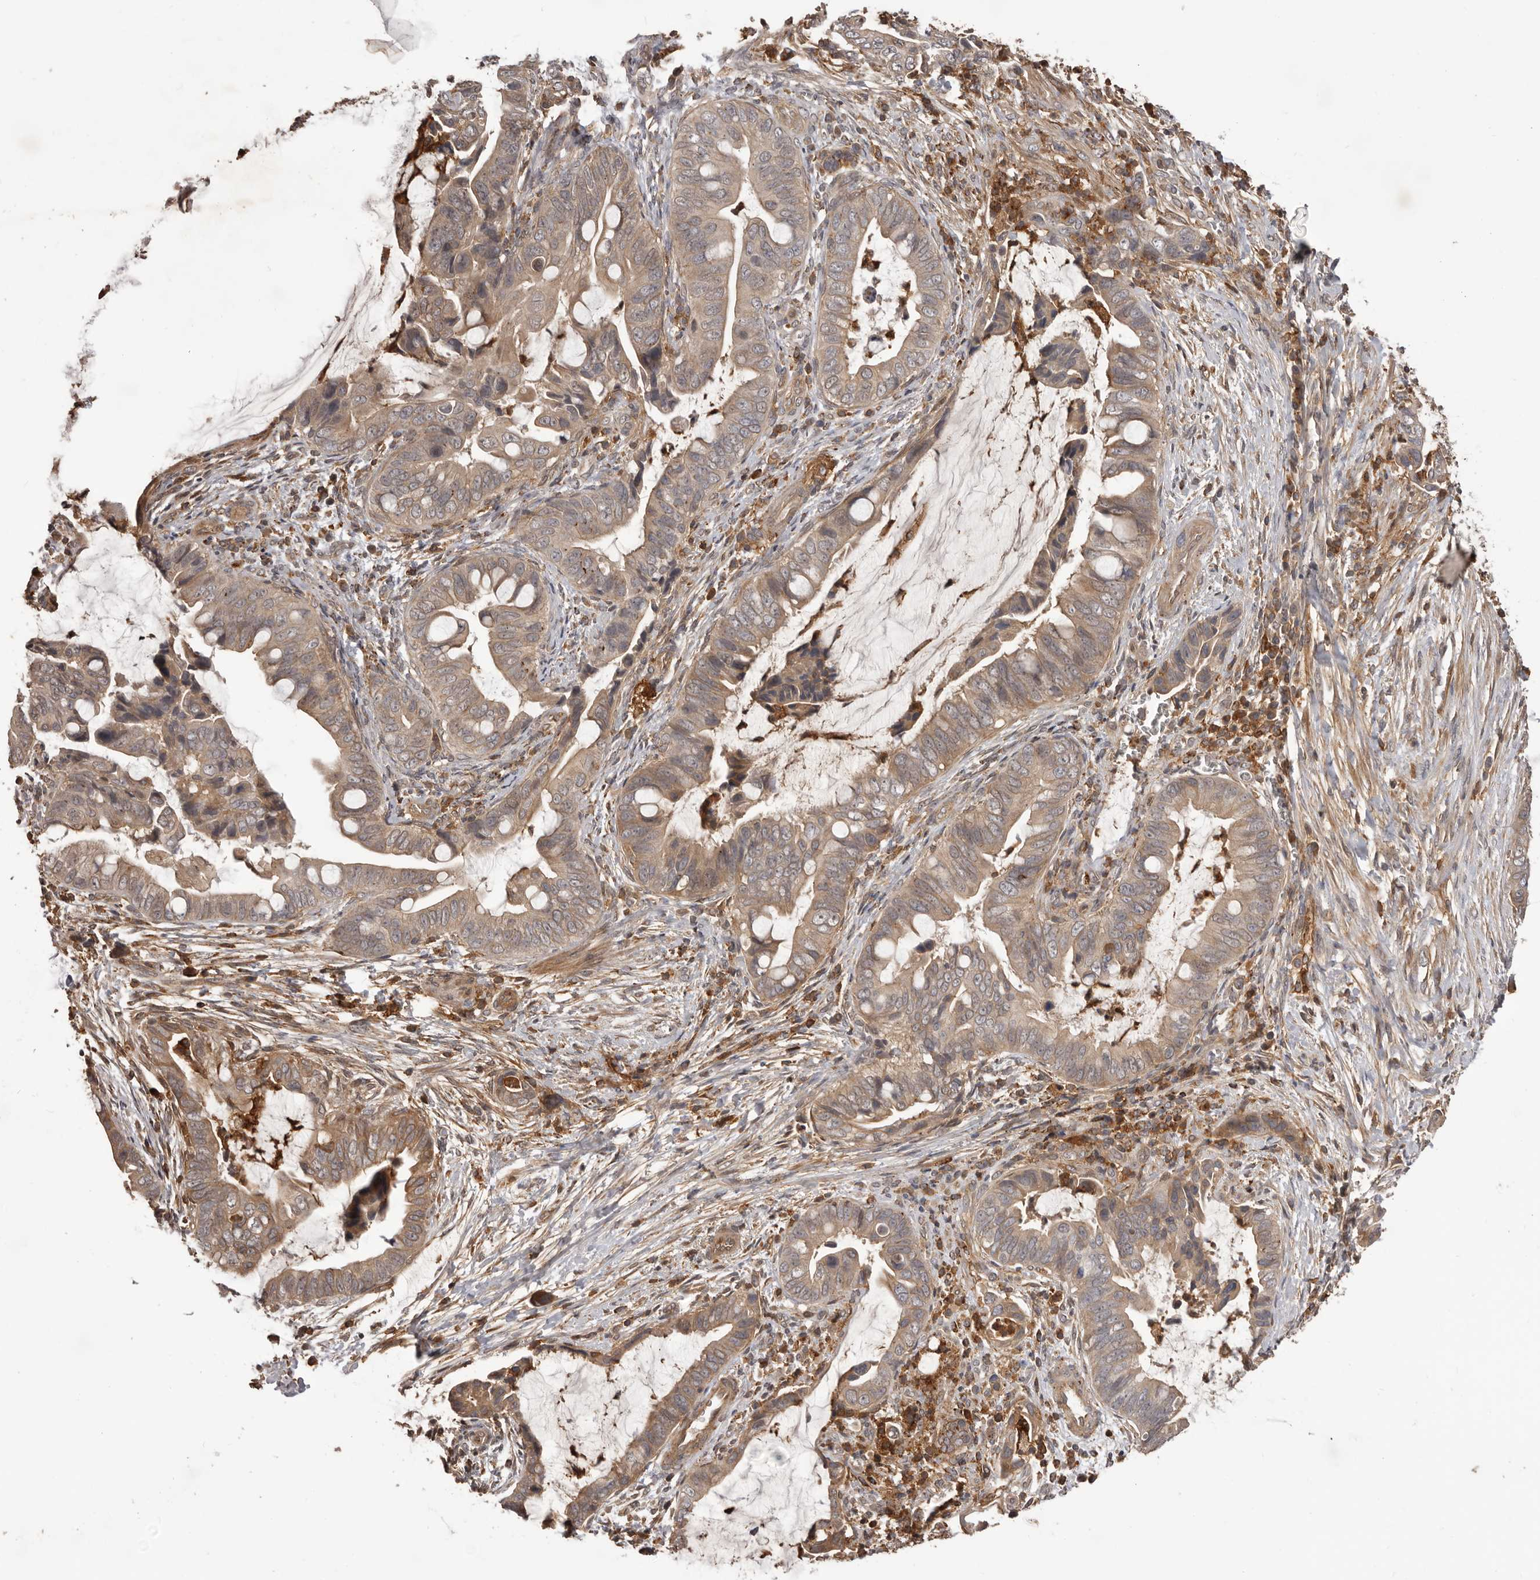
{"staining": {"intensity": "weak", "quantity": ">75%", "location": "cytoplasmic/membranous"}, "tissue": "pancreatic cancer", "cell_type": "Tumor cells", "image_type": "cancer", "snomed": [{"axis": "morphology", "description": "Adenocarcinoma, NOS"}, {"axis": "topography", "description": "Pancreas"}], "caption": "Protein expression analysis of pancreatic adenocarcinoma reveals weak cytoplasmic/membranous staining in approximately >75% of tumor cells. (DAB (3,3'-diaminobenzidine) IHC with brightfield microscopy, high magnification).", "gene": "GLIPR2", "patient": {"sex": "male", "age": 75}}